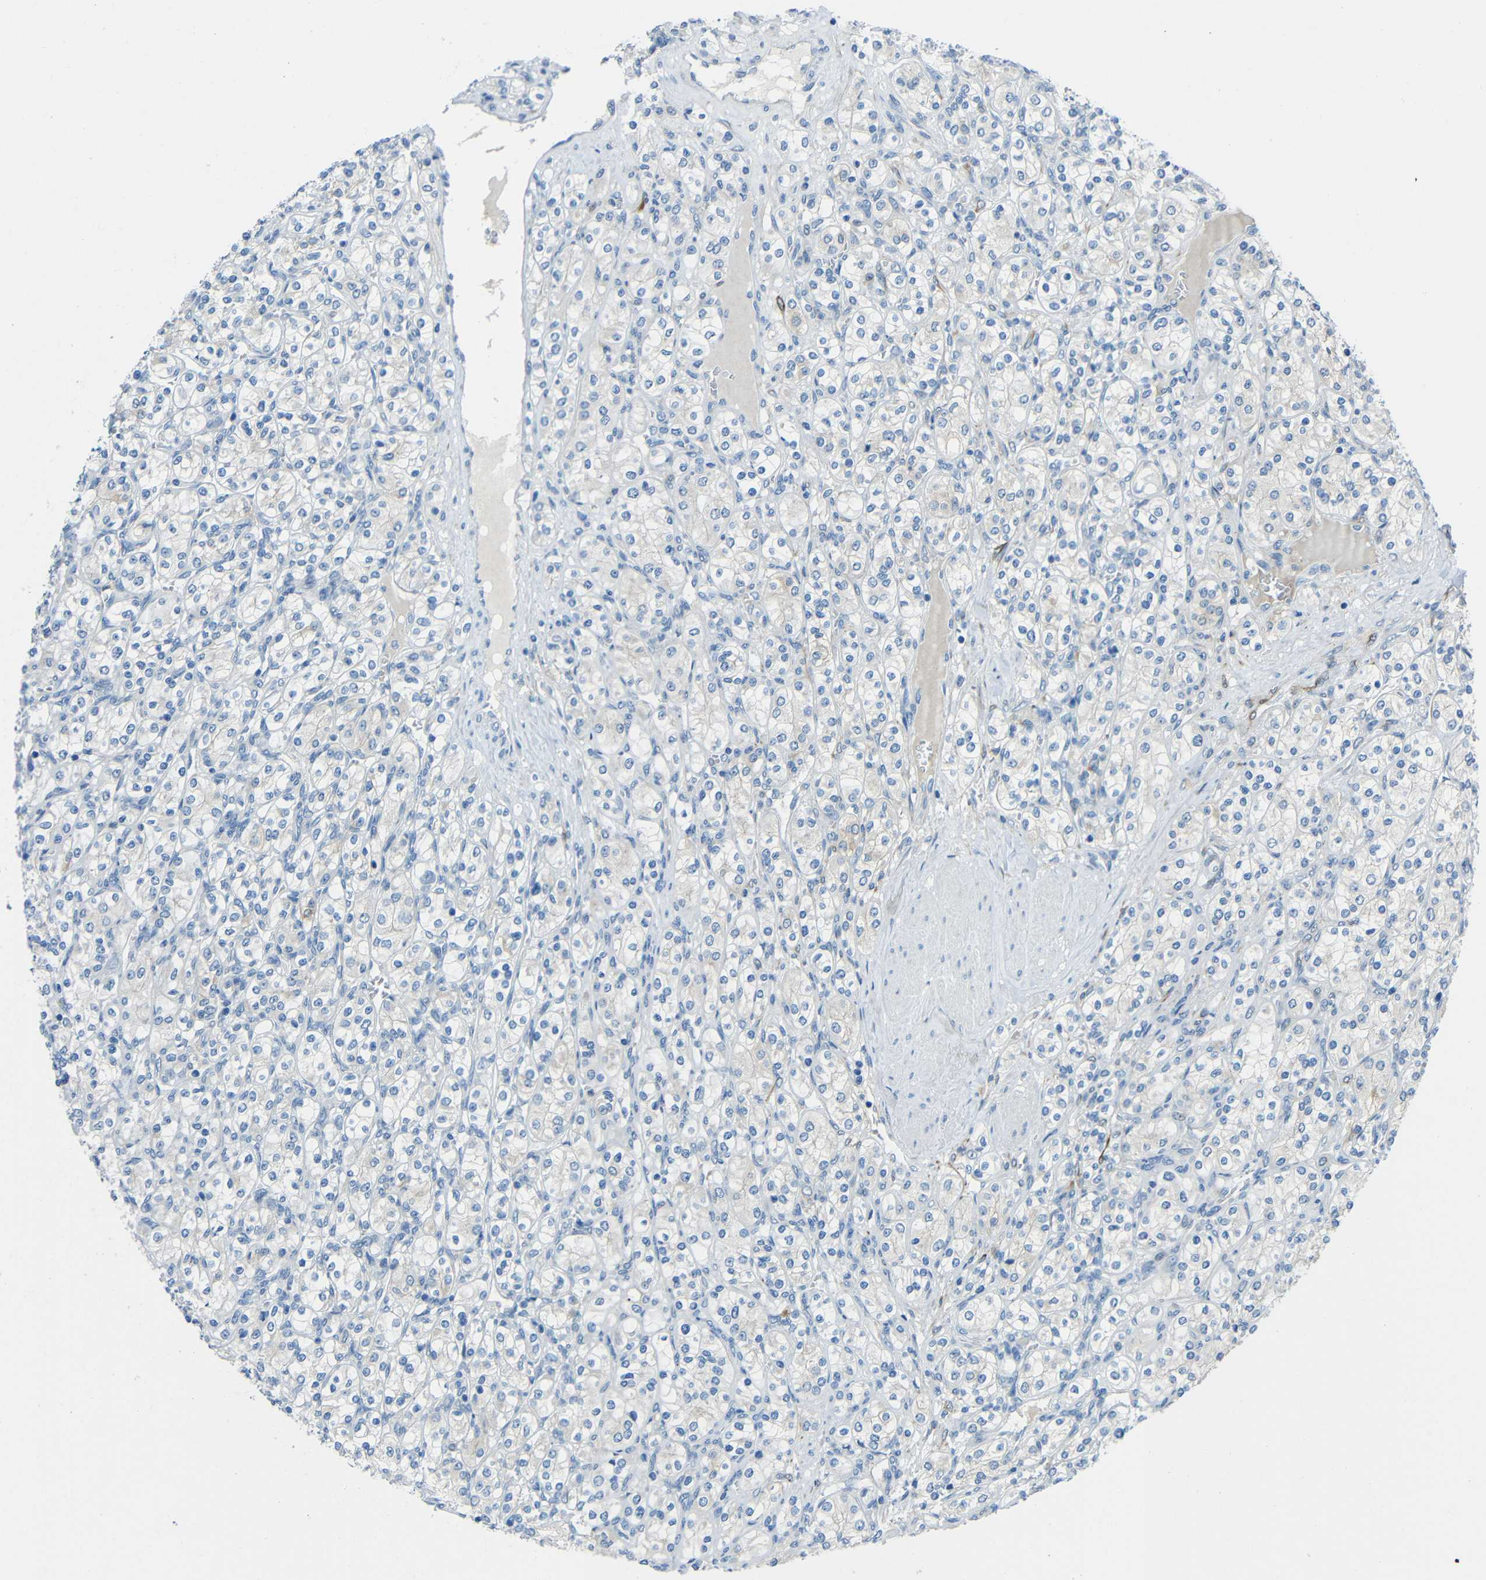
{"staining": {"intensity": "negative", "quantity": "none", "location": "none"}, "tissue": "renal cancer", "cell_type": "Tumor cells", "image_type": "cancer", "snomed": [{"axis": "morphology", "description": "Adenocarcinoma, NOS"}, {"axis": "topography", "description": "Kidney"}], "caption": "Adenocarcinoma (renal) was stained to show a protein in brown. There is no significant expression in tumor cells. The staining is performed using DAB (3,3'-diaminobenzidine) brown chromogen with nuclei counter-stained in using hematoxylin.", "gene": "DCLK1", "patient": {"sex": "male", "age": 77}}